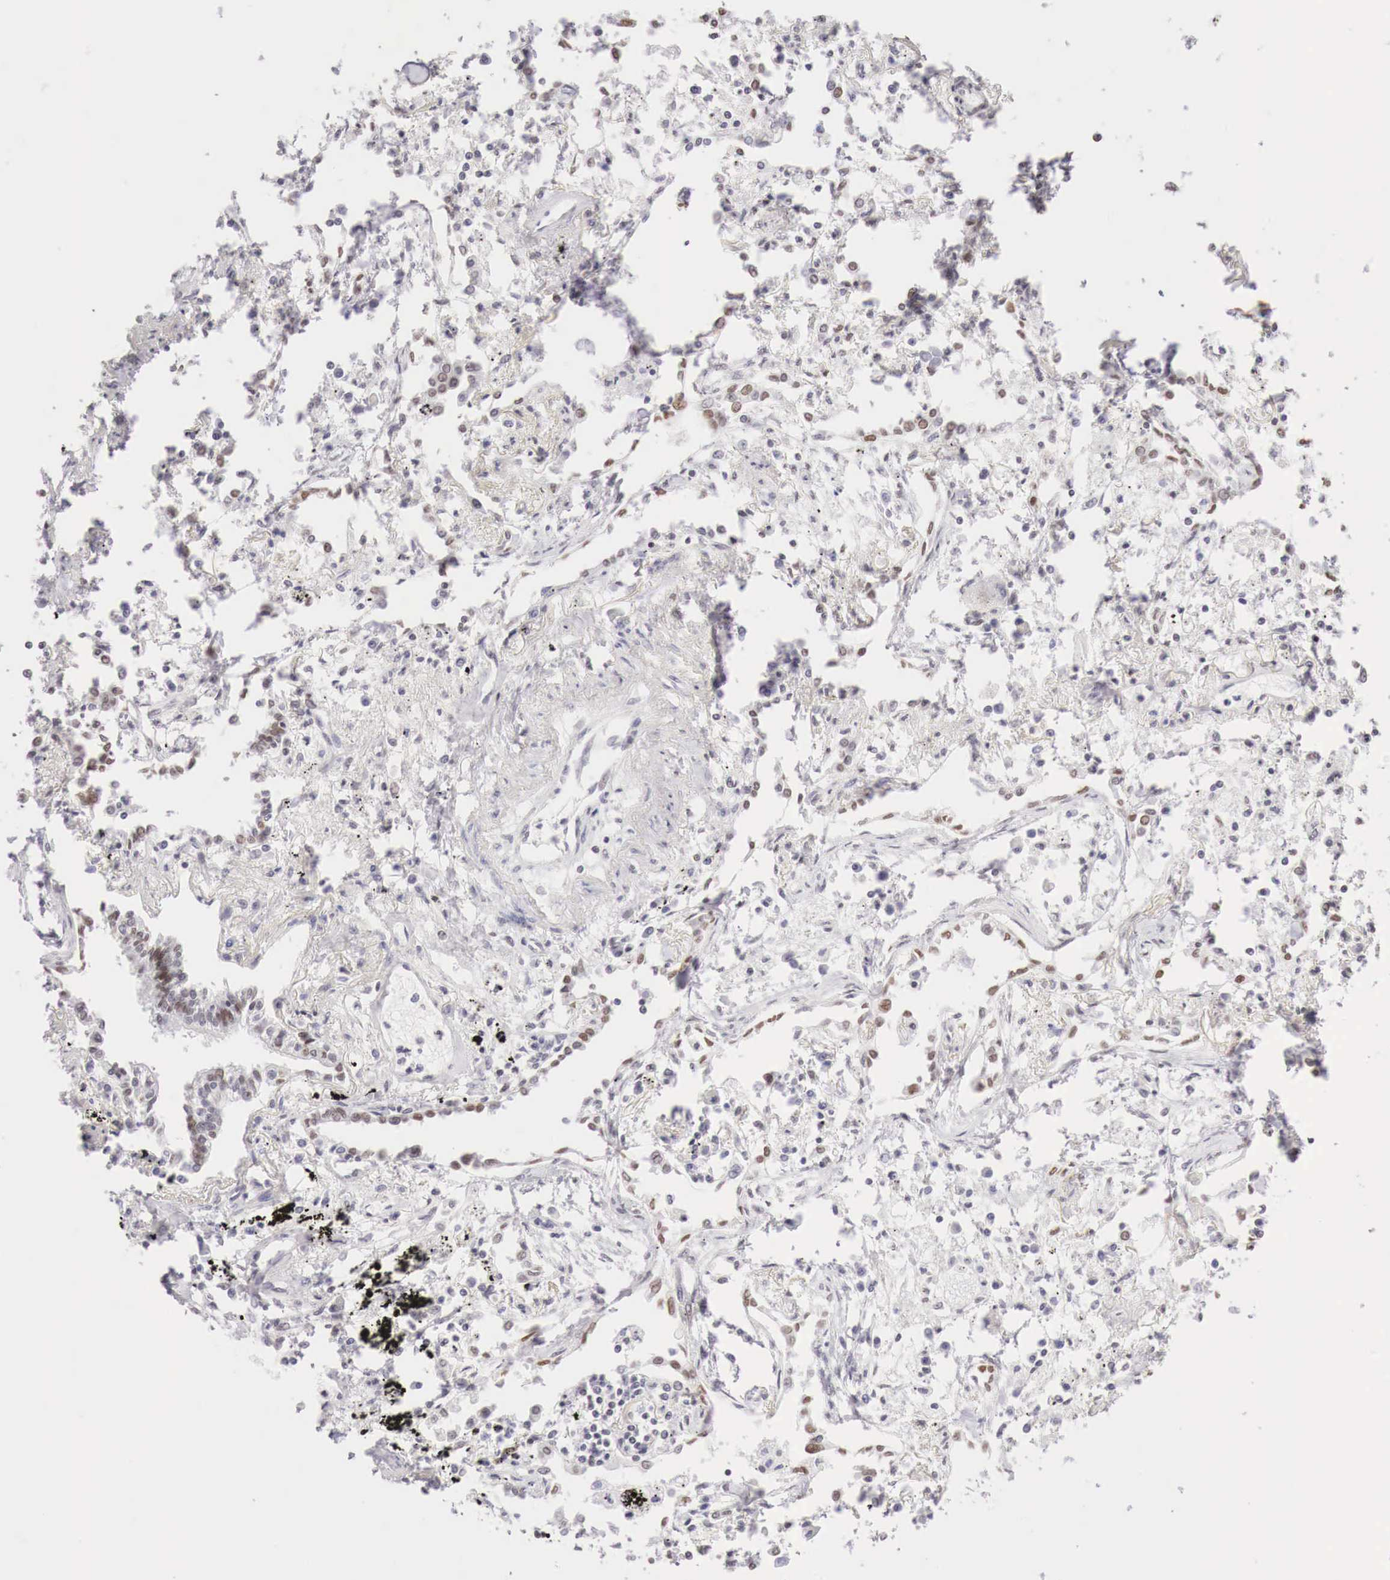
{"staining": {"intensity": "weak", "quantity": "25%-75%", "location": "nuclear"}, "tissue": "lung cancer", "cell_type": "Tumor cells", "image_type": "cancer", "snomed": [{"axis": "morphology", "description": "Adenocarcinoma, NOS"}, {"axis": "topography", "description": "Lung"}], "caption": "This micrograph demonstrates adenocarcinoma (lung) stained with immunohistochemistry to label a protein in brown. The nuclear of tumor cells show weak positivity for the protein. Nuclei are counter-stained blue.", "gene": "PHF14", "patient": {"sex": "male", "age": 60}}